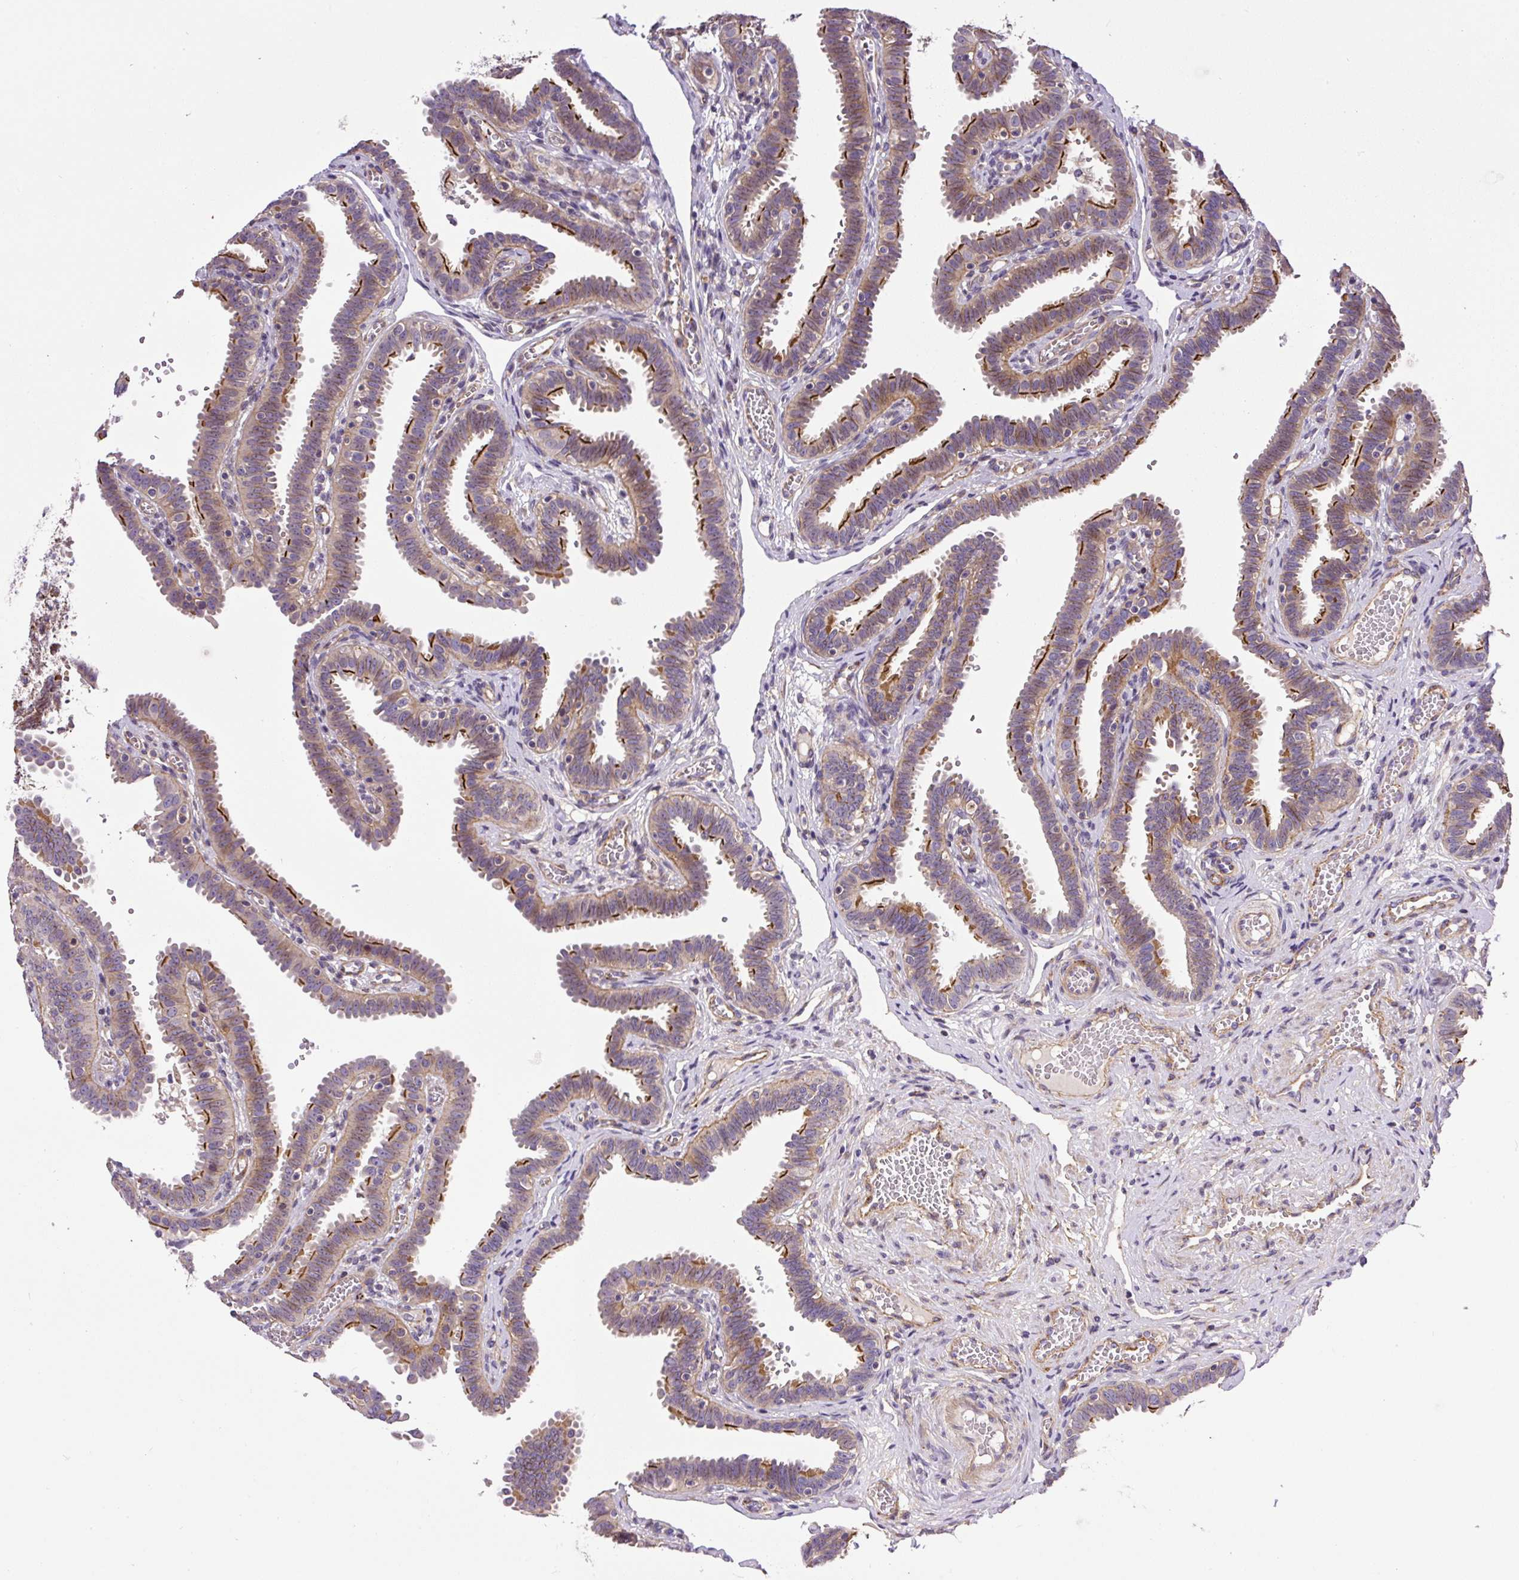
{"staining": {"intensity": "strong", "quantity": "25%-75%", "location": "cytoplasmic/membranous"}, "tissue": "fallopian tube", "cell_type": "Glandular cells", "image_type": "normal", "snomed": [{"axis": "morphology", "description": "Normal tissue, NOS"}, {"axis": "topography", "description": "Fallopian tube"}], "caption": "DAB (3,3'-diaminobenzidine) immunohistochemical staining of unremarkable human fallopian tube demonstrates strong cytoplasmic/membranous protein staining in approximately 25%-75% of glandular cells. (IHC, brightfield microscopy, high magnification).", "gene": "RNF170", "patient": {"sex": "female", "age": 37}}